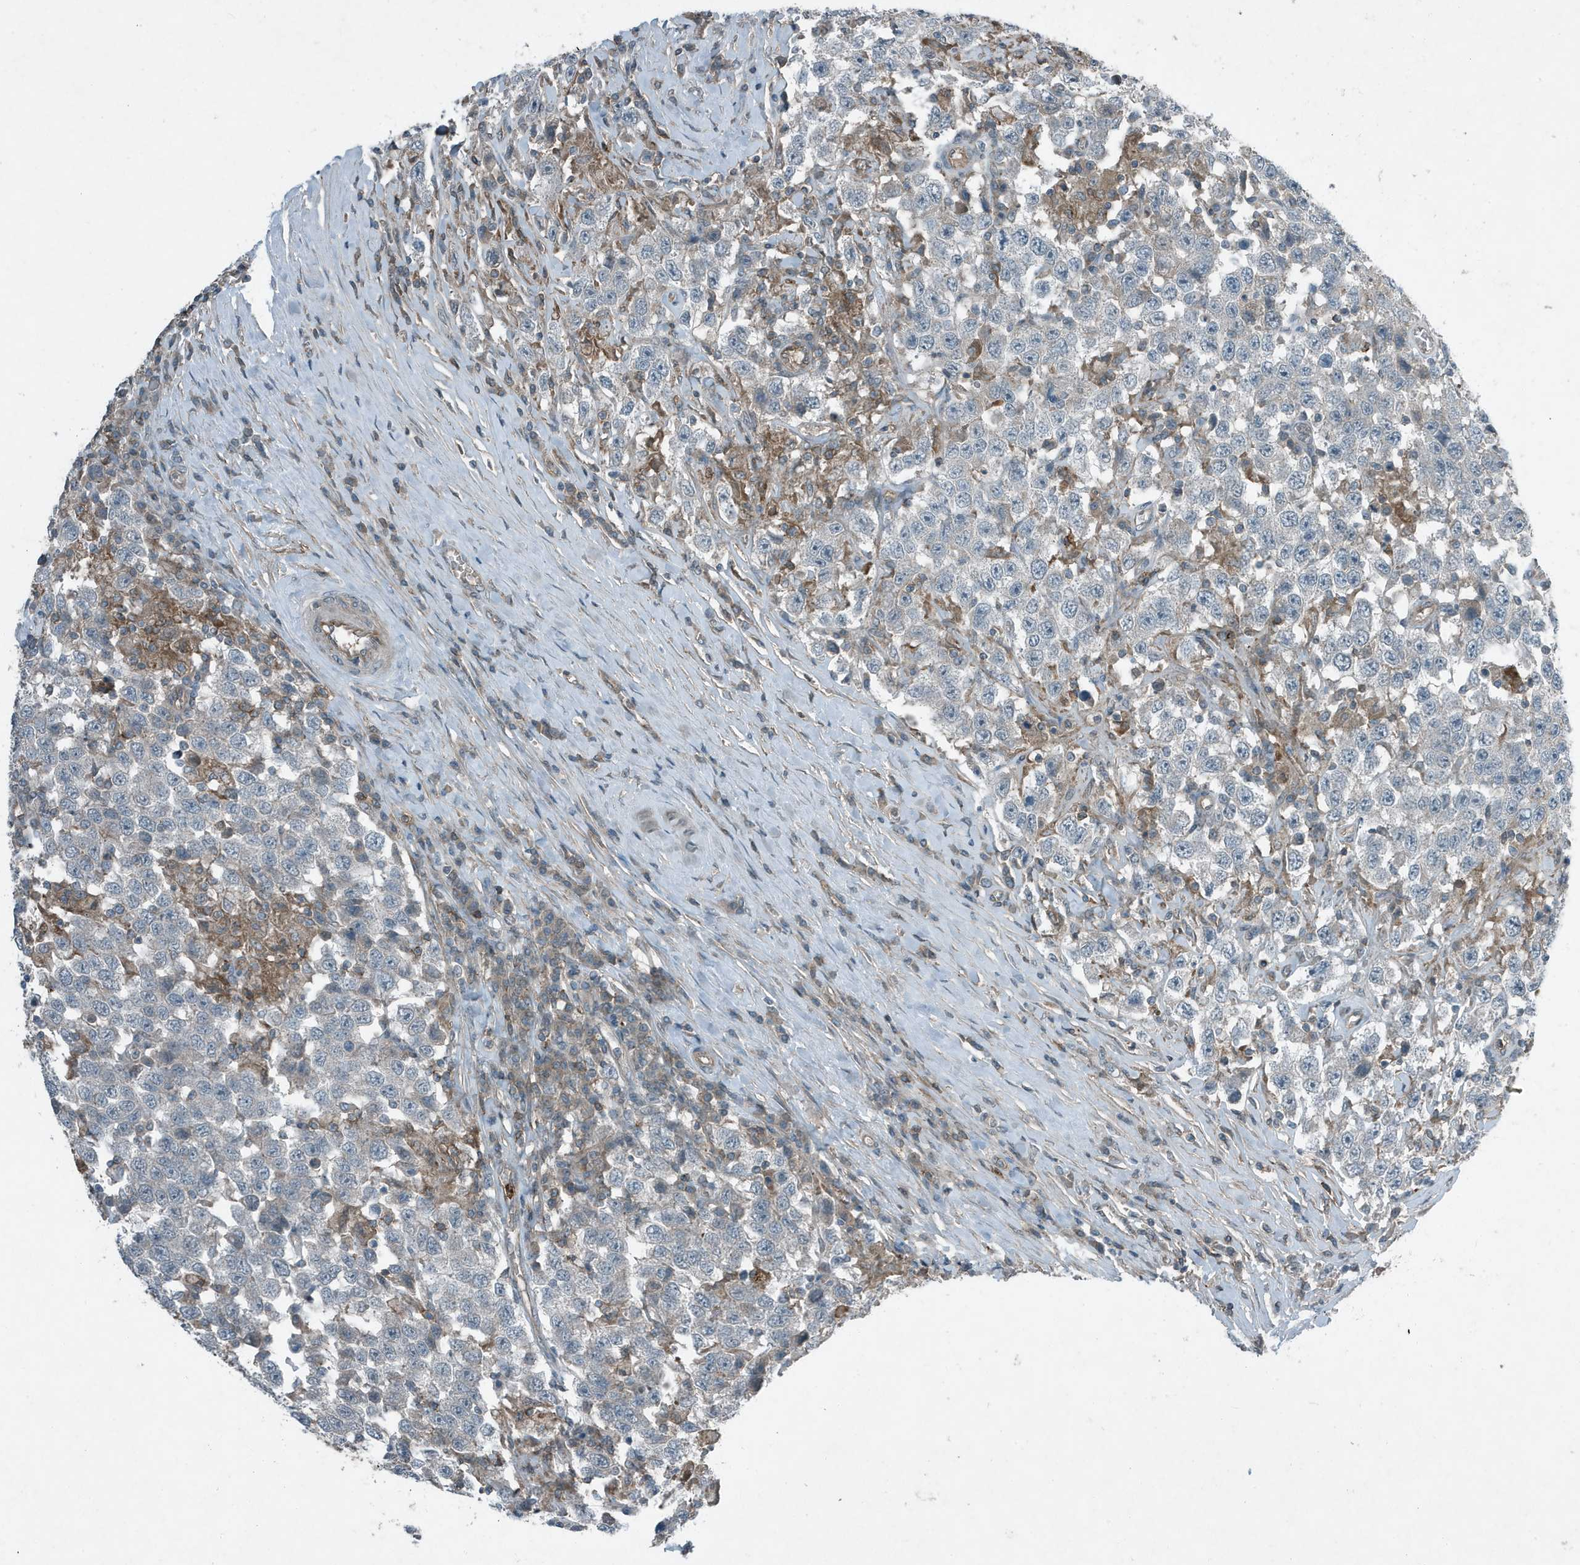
{"staining": {"intensity": "negative", "quantity": "none", "location": "none"}, "tissue": "testis cancer", "cell_type": "Tumor cells", "image_type": "cancer", "snomed": [{"axis": "morphology", "description": "Seminoma, NOS"}, {"axis": "topography", "description": "Testis"}], "caption": "Seminoma (testis) was stained to show a protein in brown. There is no significant positivity in tumor cells.", "gene": "DAPP1", "patient": {"sex": "male", "age": 41}}